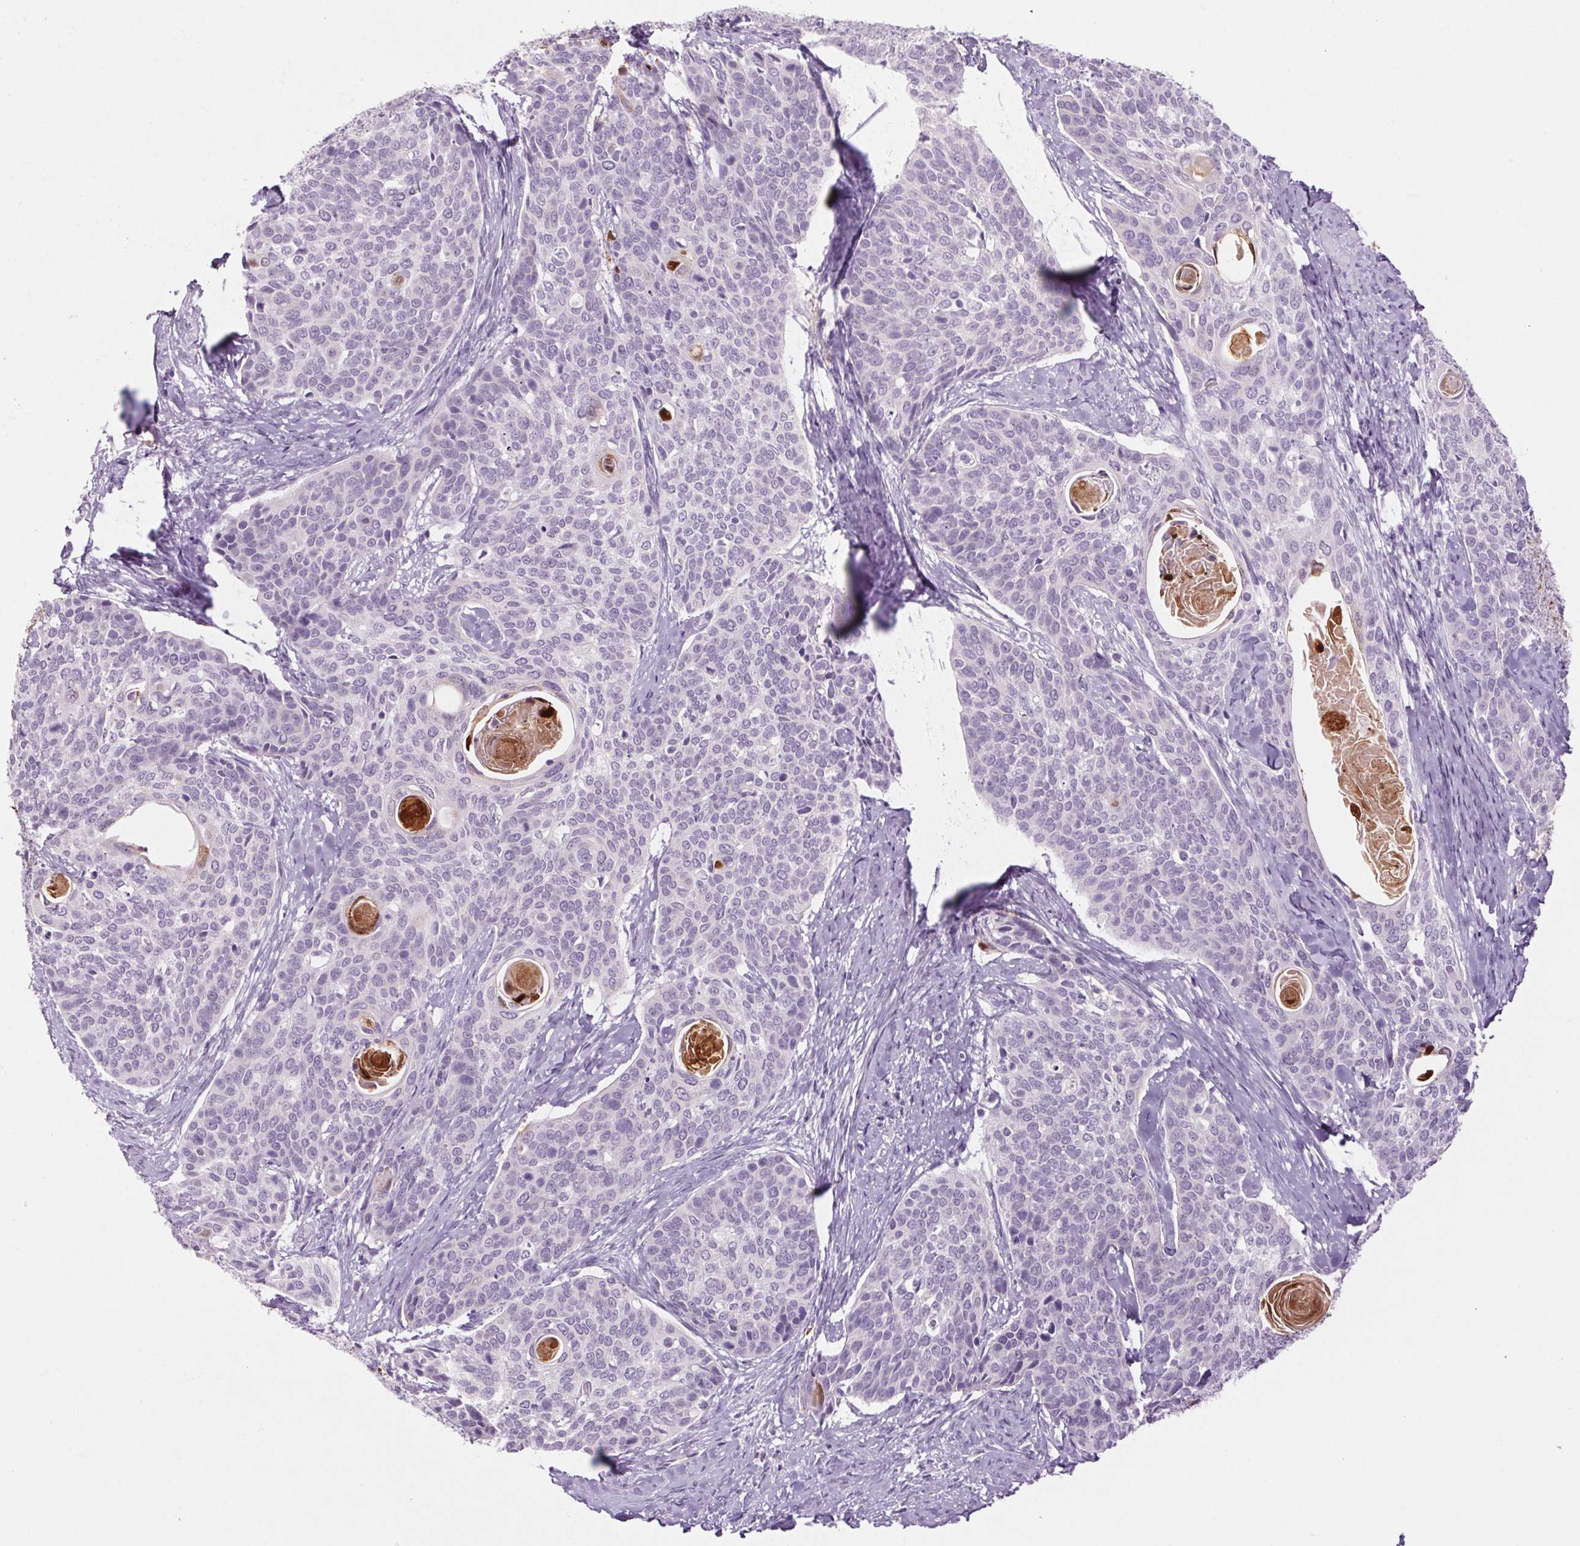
{"staining": {"intensity": "negative", "quantity": "none", "location": "none"}, "tissue": "cervical cancer", "cell_type": "Tumor cells", "image_type": "cancer", "snomed": [{"axis": "morphology", "description": "Squamous cell carcinoma, NOS"}, {"axis": "topography", "description": "Cervix"}], "caption": "IHC image of neoplastic tissue: cervical squamous cell carcinoma stained with DAB (3,3'-diaminobenzidine) reveals no significant protein expression in tumor cells.", "gene": "RPTN", "patient": {"sex": "female", "age": 69}}